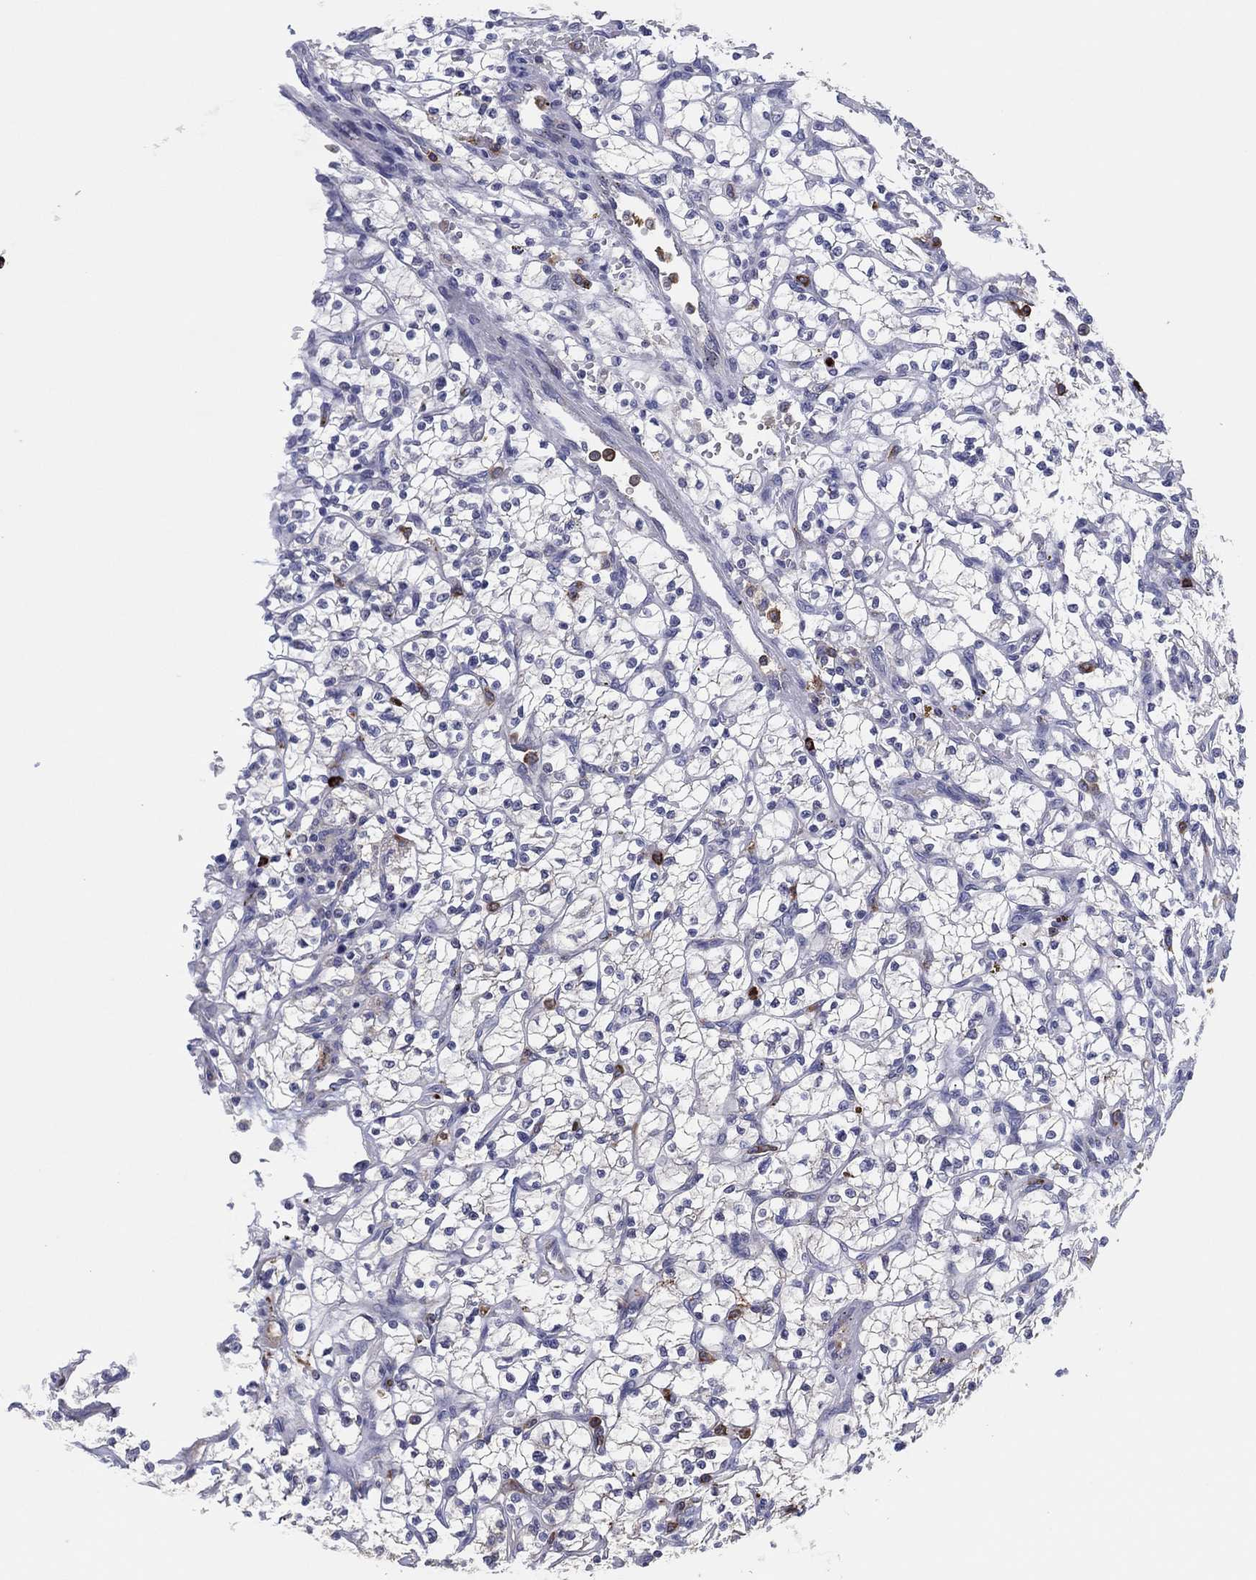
{"staining": {"intensity": "negative", "quantity": "none", "location": "none"}, "tissue": "renal cancer", "cell_type": "Tumor cells", "image_type": "cancer", "snomed": [{"axis": "morphology", "description": "Adenocarcinoma, NOS"}, {"axis": "topography", "description": "Kidney"}], "caption": "Renal cancer stained for a protein using immunohistochemistry (IHC) reveals no positivity tumor cells.", "gene": "PLAC8", "patient": {"sex": "female", "age": 64}}